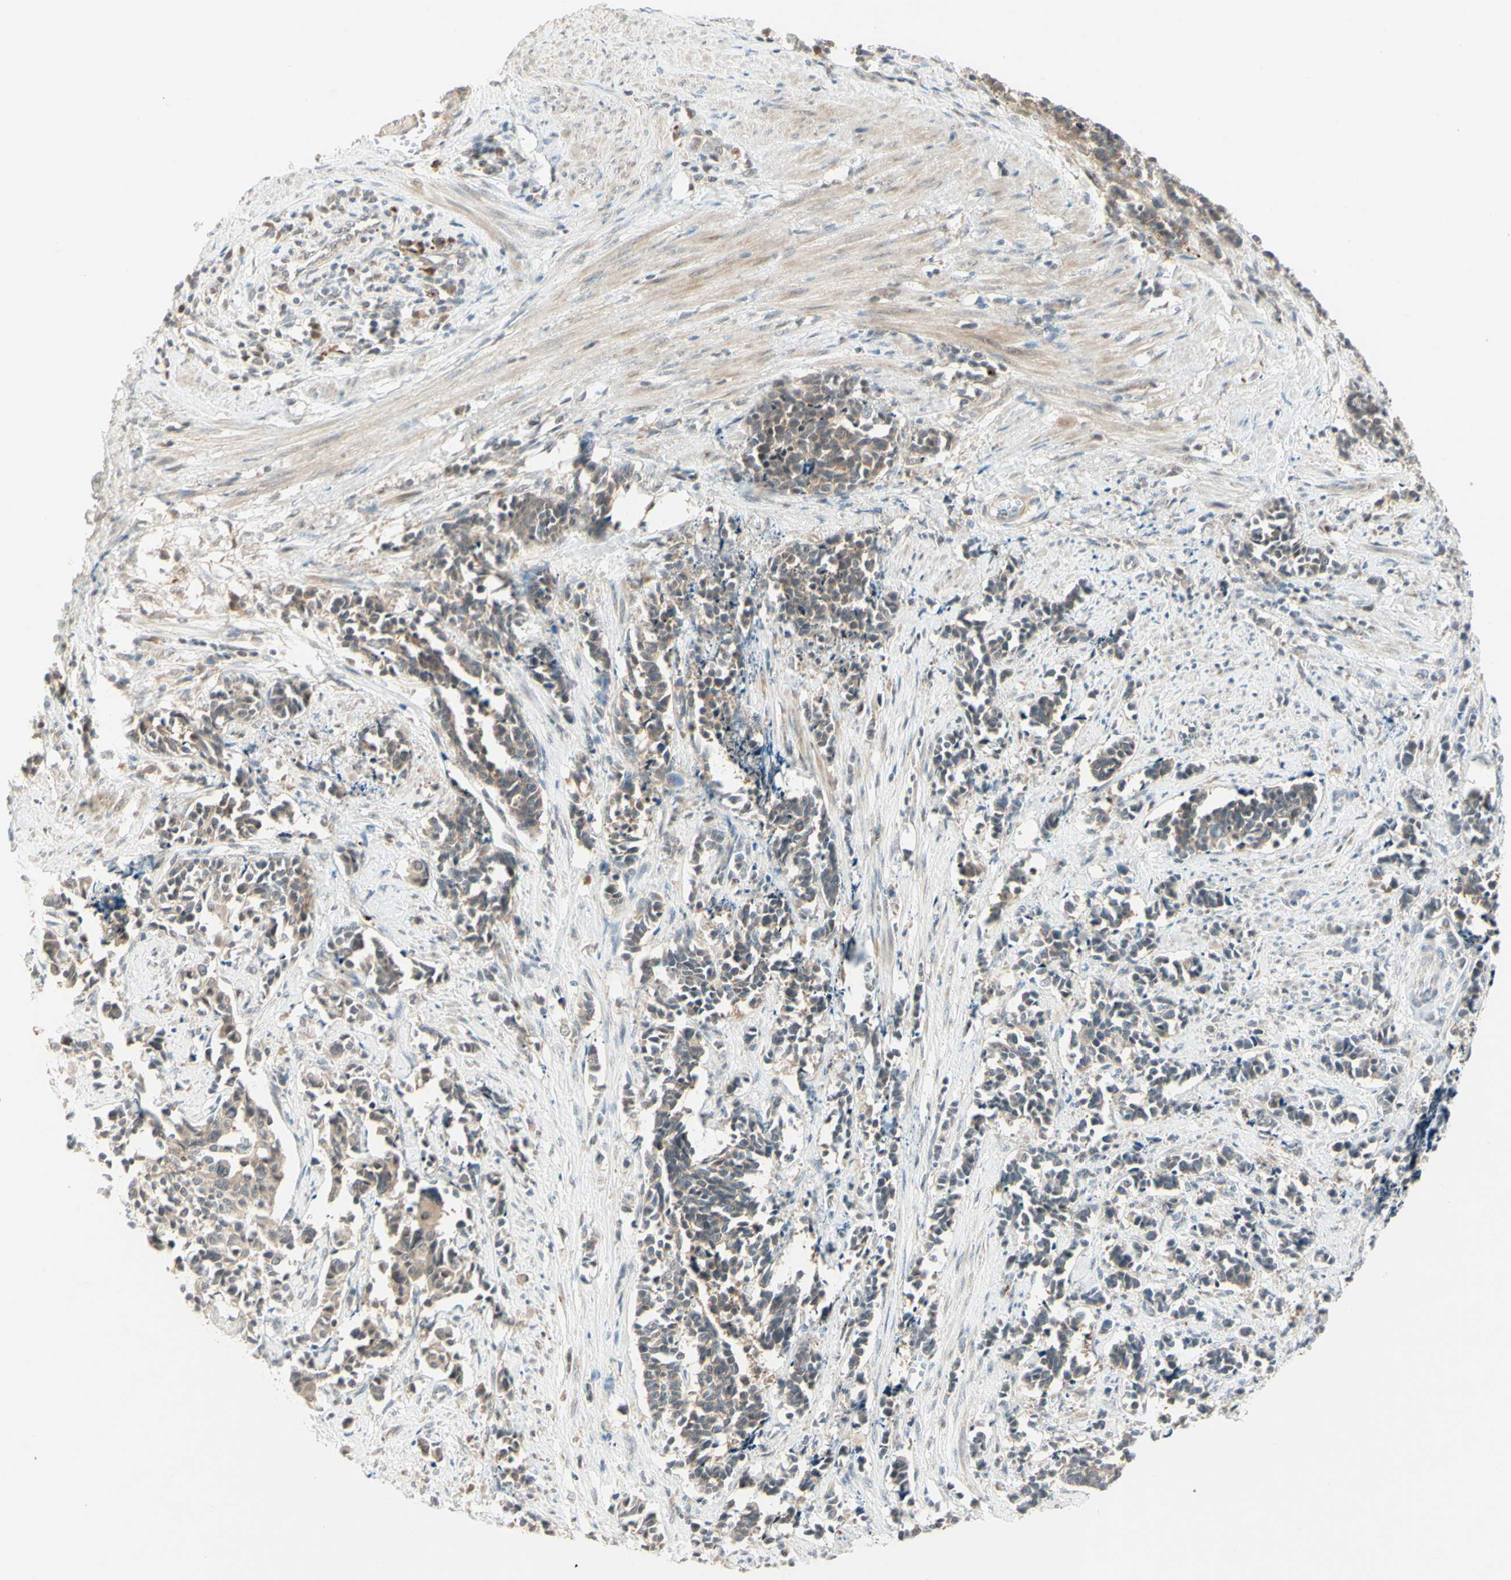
{"staining": {"intensity": "weak", "quantity": "25%-75%", "location": "cytoplasmic/membranous"}, "tissue": "cervical cancer", "cell_type": "Tumor cells", "image_type": "cancer", "snomed": [{"axis": "morphology", "description": "Normal tissue, NOS"}, {"axis": "morphology", "description": "Squamous cell carcinoma, NOS"}, {"axis": "topography", "description": "Cervix"}], "caption": "Protein expression analysis of cervical cancer displays weak cytoplasmic/membranous staining in about 25%-75% of tumor cells.", "gene": "ZW10", "patient": {"sex": "female", "age": 35}}